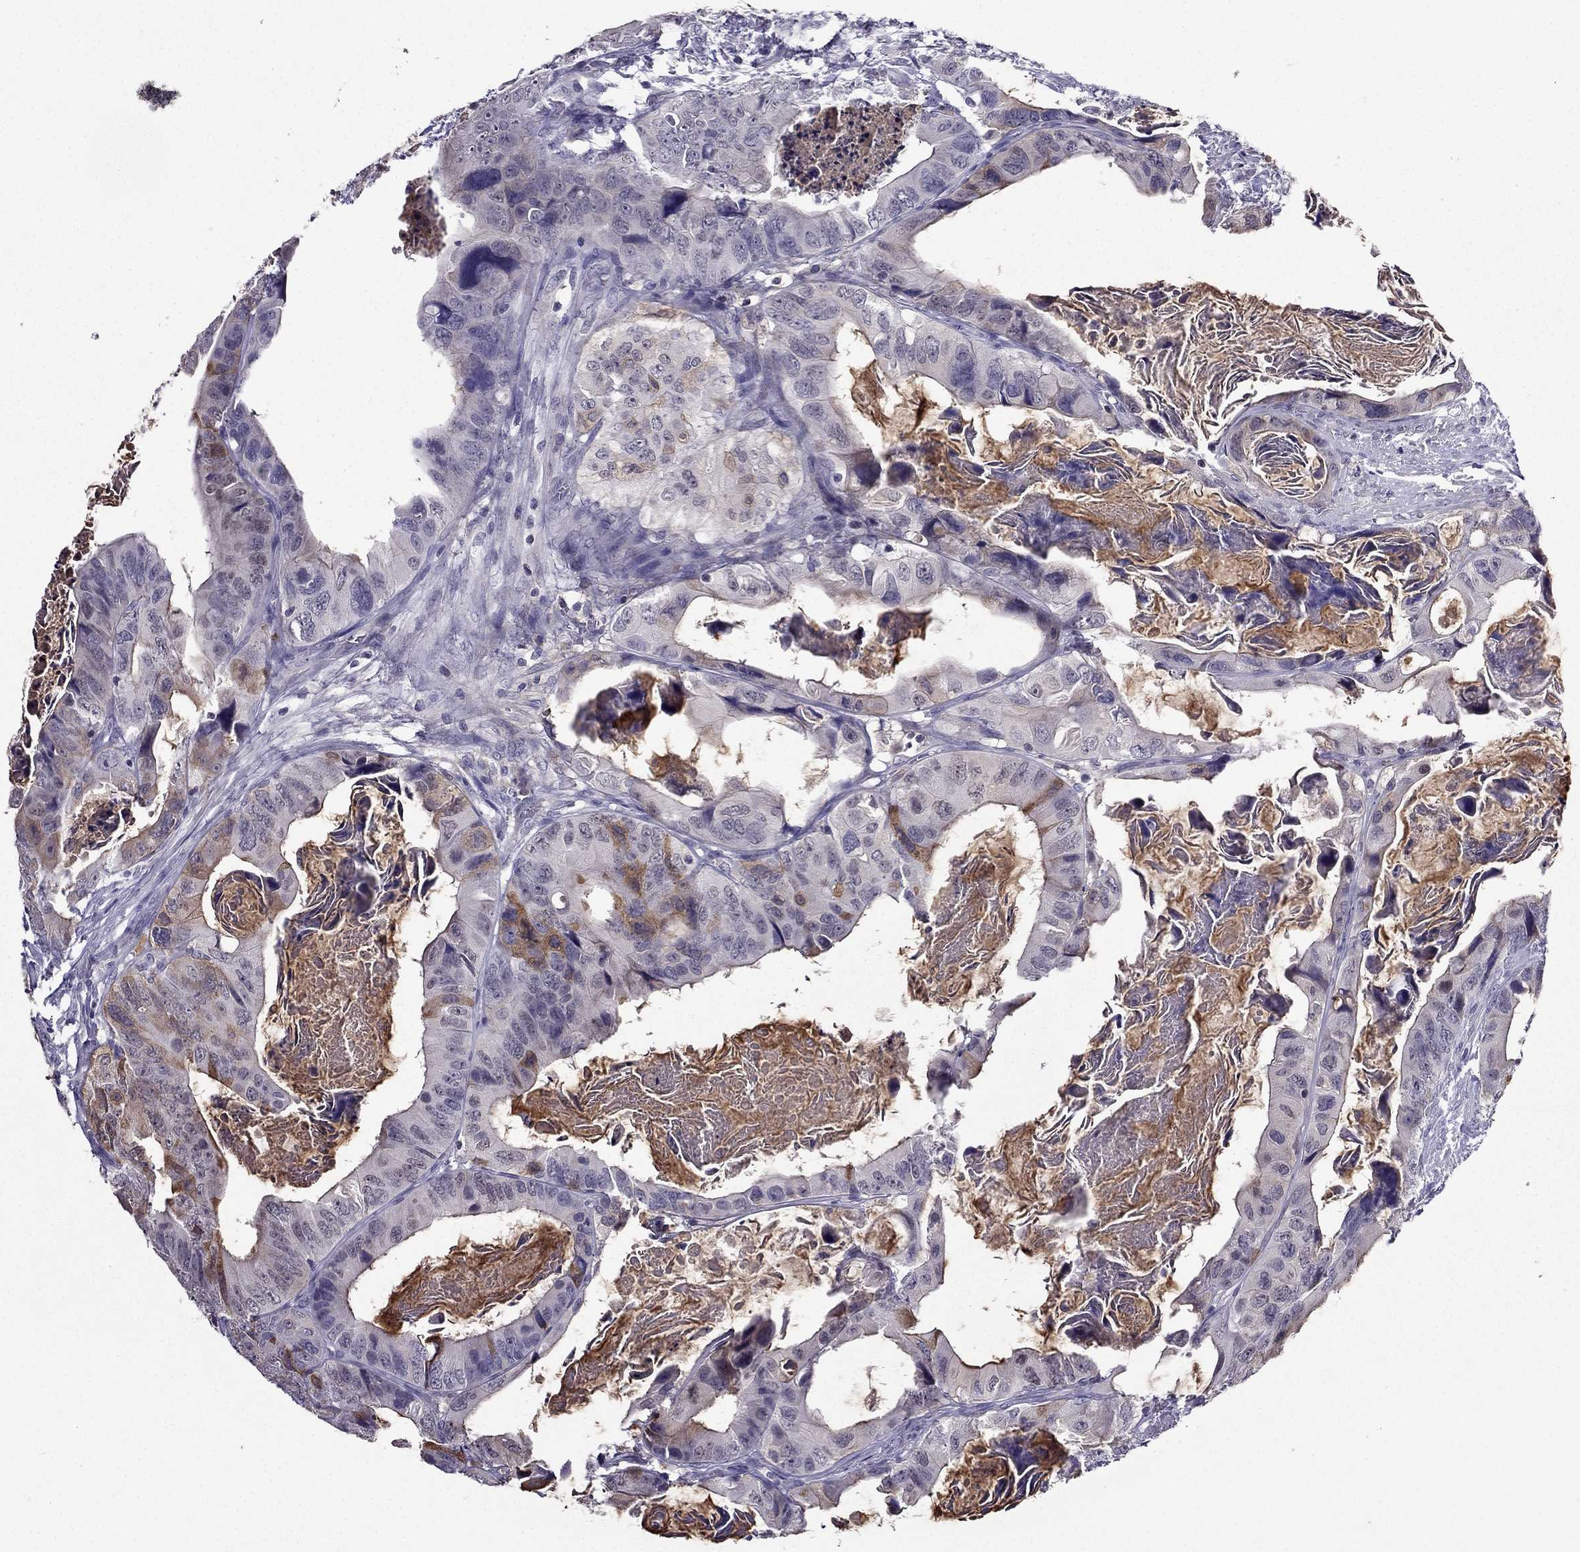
{"staining": {"intensity": "weak", "quantity": "<25%", "location": "cytoplasmic/membranous"}, "tissue": "colorectal cancer", "cell_type": "Tumor cells", "image_type": "cancer", "snomed": [{"axis": "morphology", "description": "Adenocarcinoma, NOS"}, {"axis": "topography", "description": "Rectum"}], "caption": "Immunohistochemistry photomicrograph of adenocarcinoma (colorectal) stained for a protein (brown), which shows no positivity in tumor cells.", "gene": "DUSP15", "patient": {"sex": "male", "age": 64}}